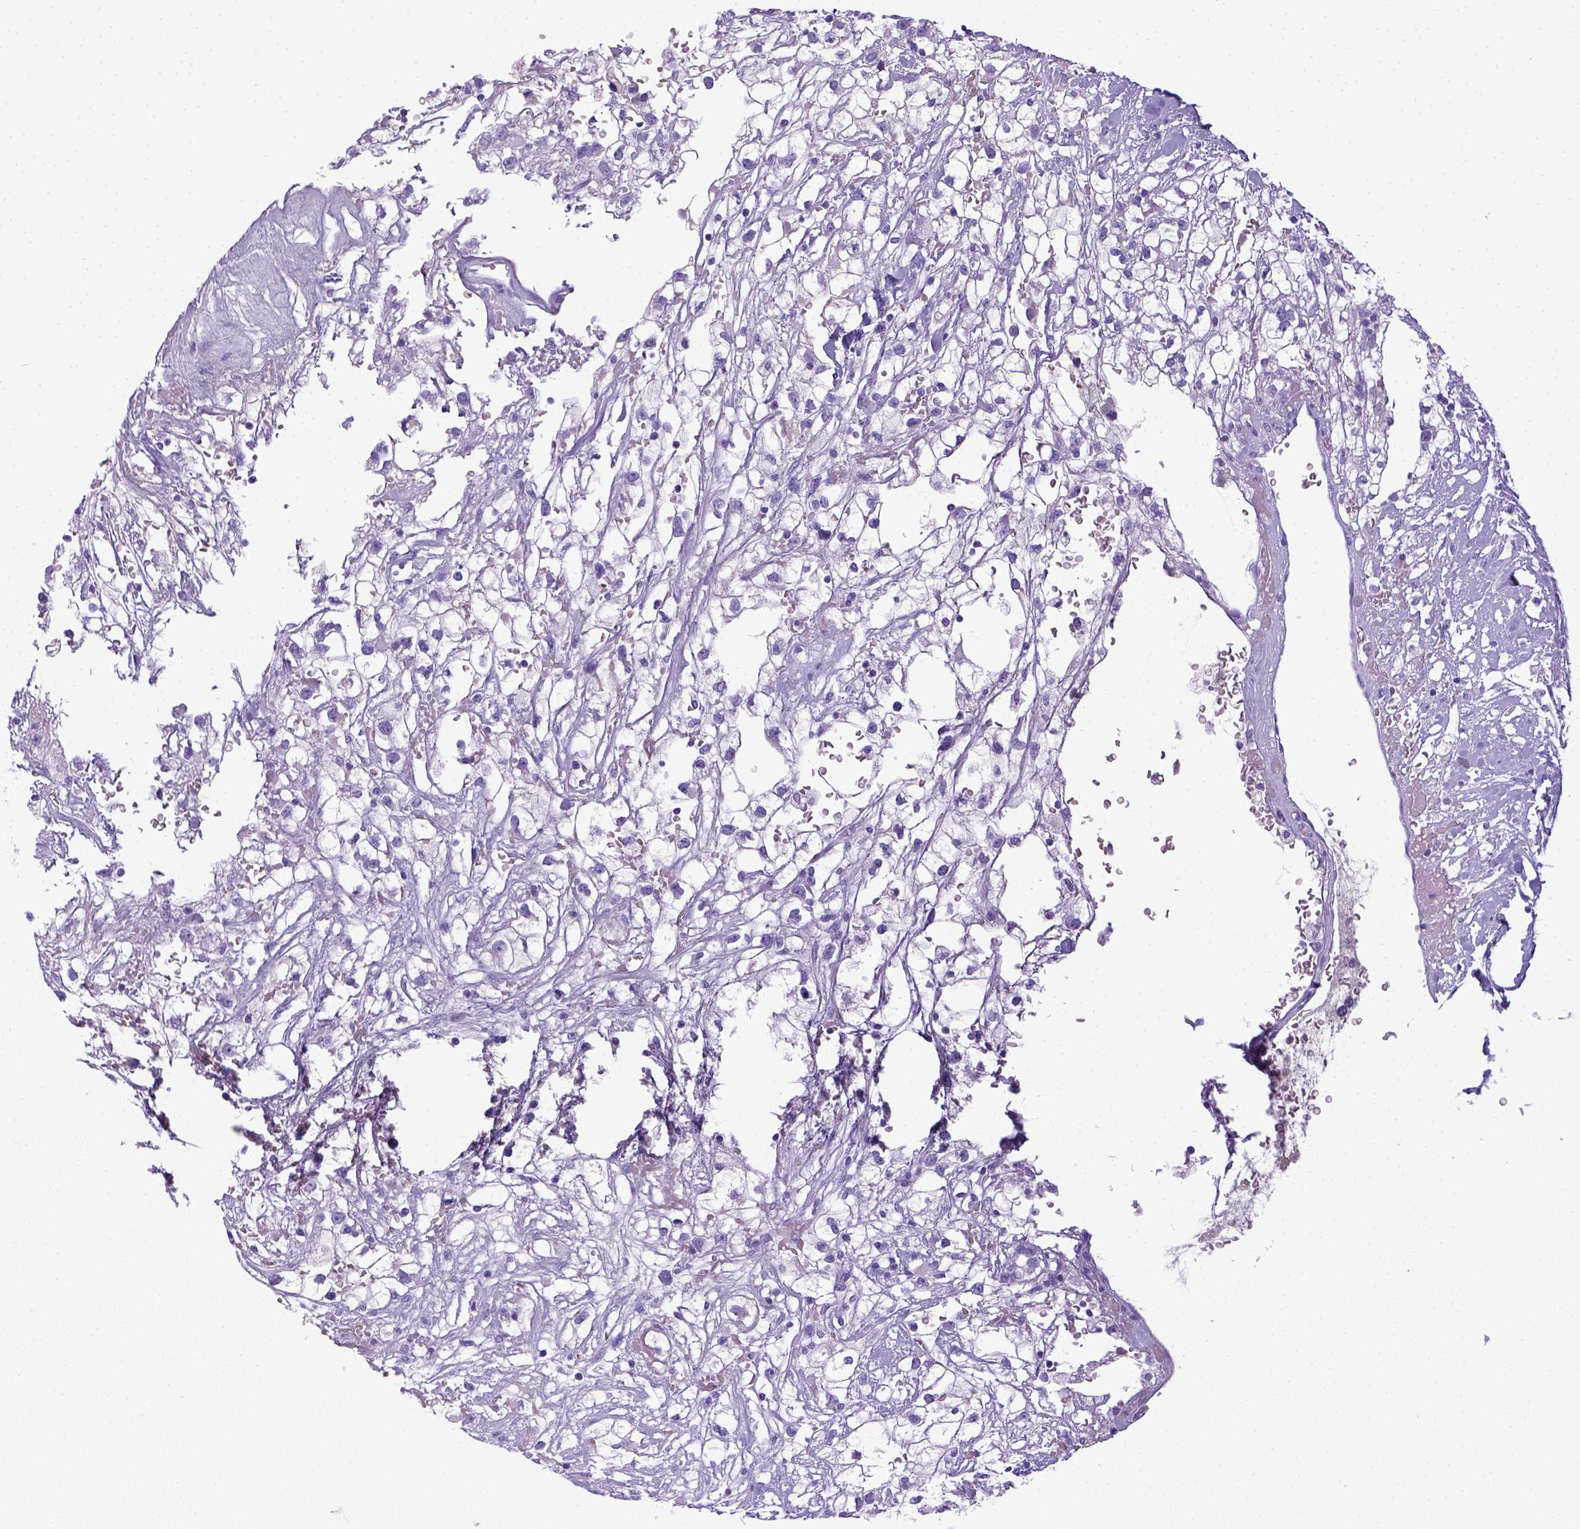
{"staining": {"intensity": "negative", "quantity": "none", "location": "none"}, "tissue": "renal cancer", "cell_type": "Tumor cells", "image_type": "cancer", "snomed": [{"axis": "morphology", "description": "Adenocarcinoma, NOS"}, {"axis": "topography", "description": "Kidney"}], "caption": "Tumor cells are negative for protein expression in human renal adenocarcinoma.", "gene": "ITIH4", "patient": {"sex": "male", "age": 59}}